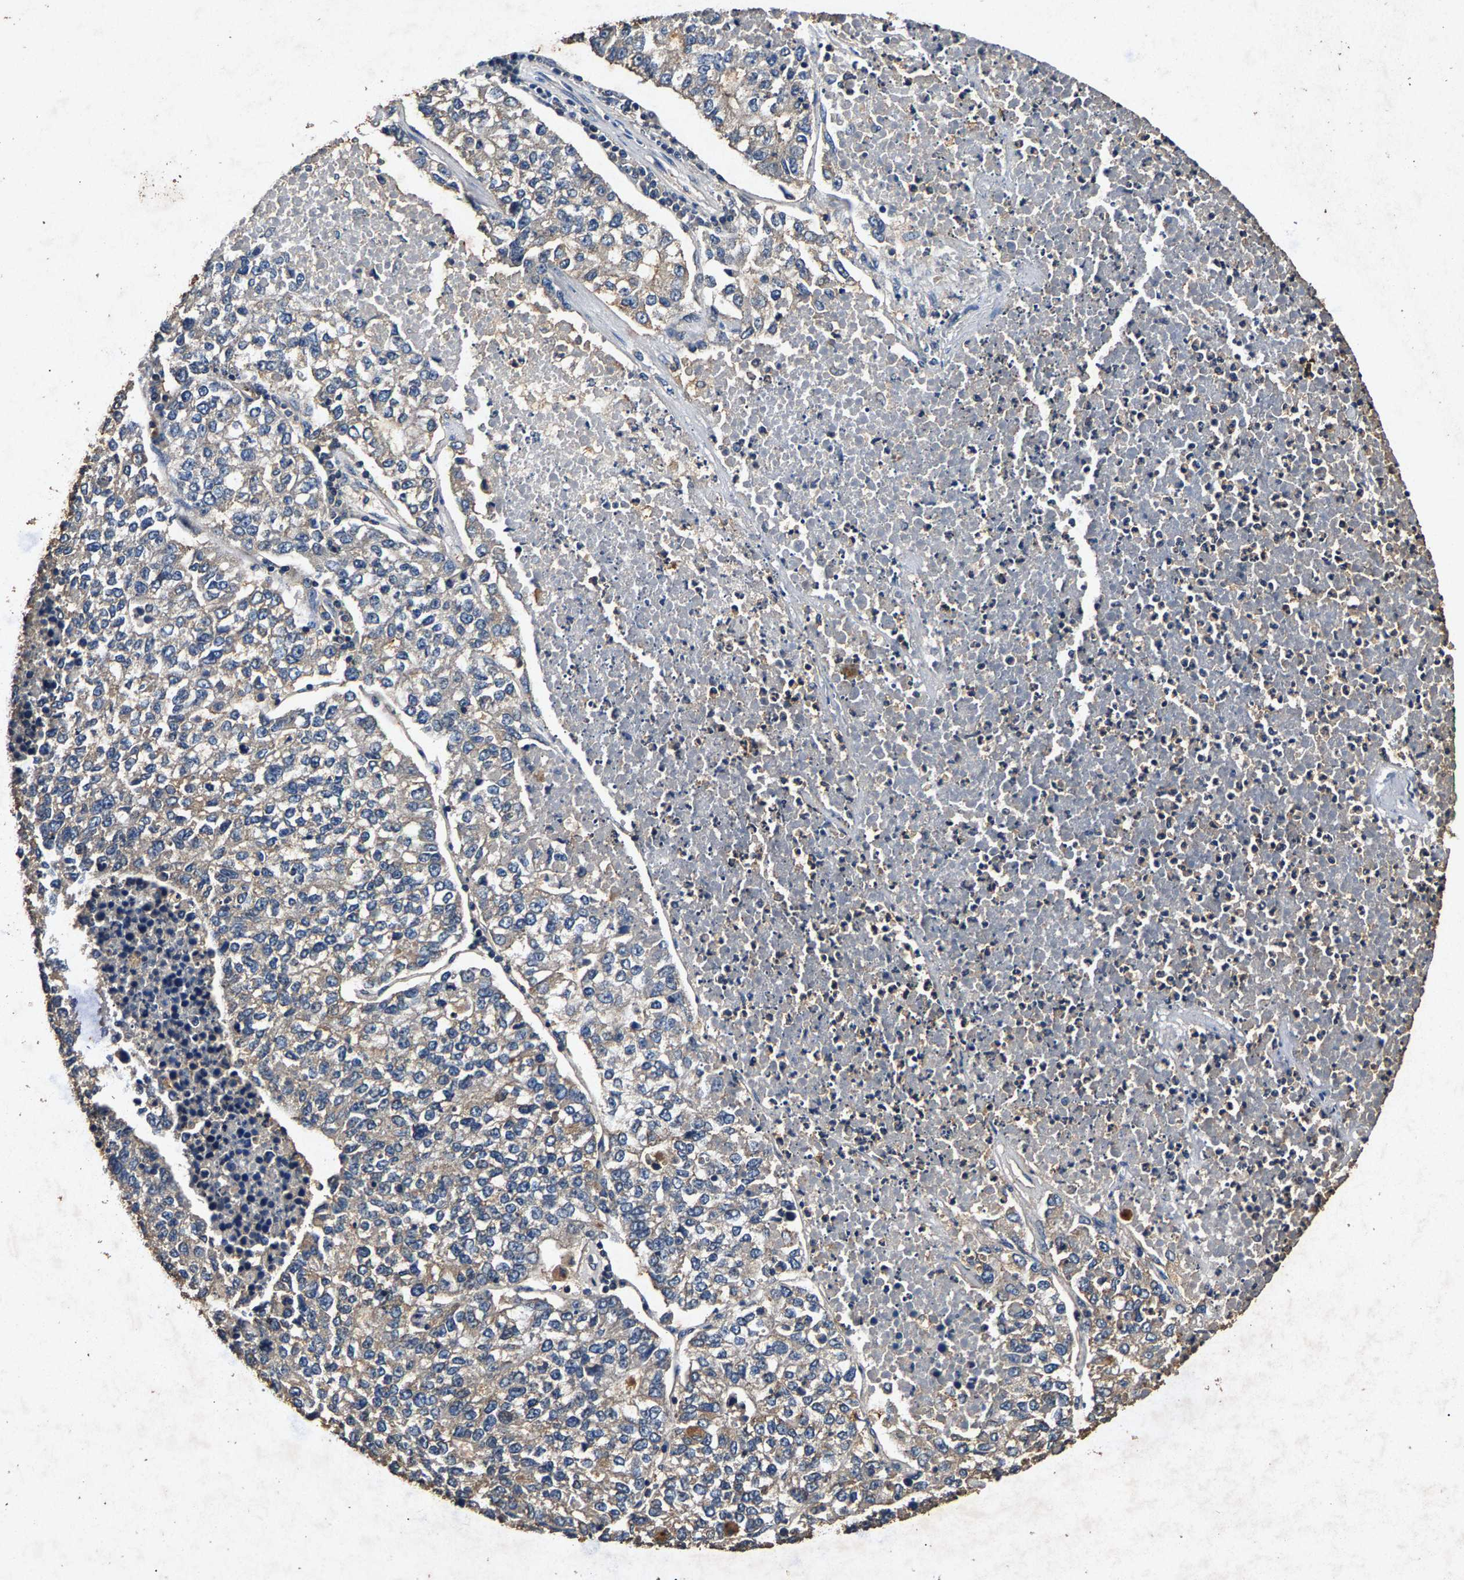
{"staining": {"intensity": "weak", "quantity": "<25%", "location": "cytoplasmic/membranous"}, "tissue": "lung cancer", "cell_type": "Tumor cells", "image_type": "cancer", "snomed": [{"axis": "morphology", "description": "Adenocarcinoma, NOS"}, {"axis": "topography", "description": "Lung"}], "caption": "A micrograph of human lung cancer (adenocarcinoma) is negative for staining in tumor cells.", "gene": "PPP1CC", "patient": {"sex": "male", "age": 49}}